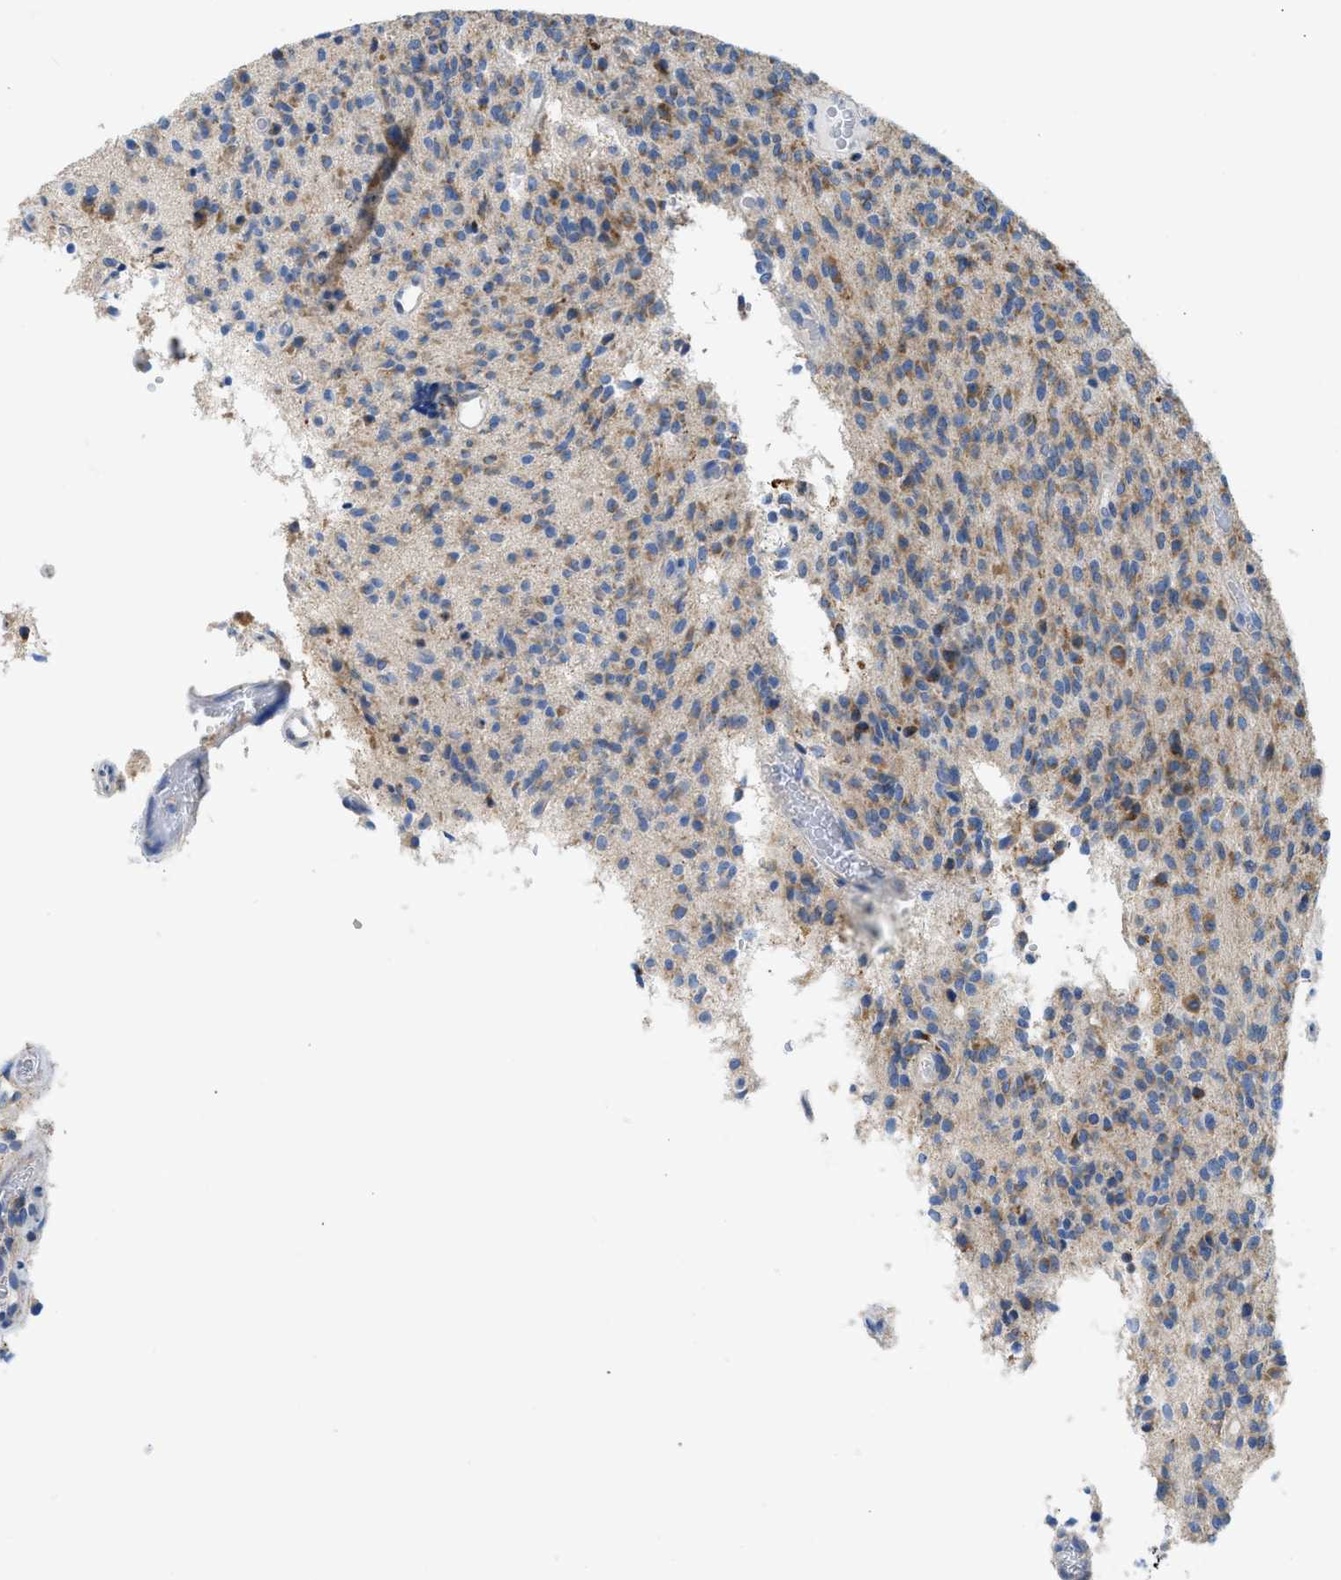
{"staining": {"intensity": "moderate", "quantity": ">75%", "location": "cytoplasmic/membranous"}, "tissue": "glioma", "cell_type": "Tumor cells", "image_type": "cancer", "snomed": [{"axis": "morphology", "description": "Glioma, malignant, High grade"}, {"axis": "topography", "description": "Brain"}], "caption": "Brown immunohistochemical staining in high-grade glioma (malignant) exhibits moderate cytoplasmic/membranous staining in about >75% of tumor cells. Using DAB (brown) and hematoxylin (blue) stains, captured at high magnification using brightfield microscopy.", "gene": "SLC25A13", "patient": {"sex": "male", "age": 34}}